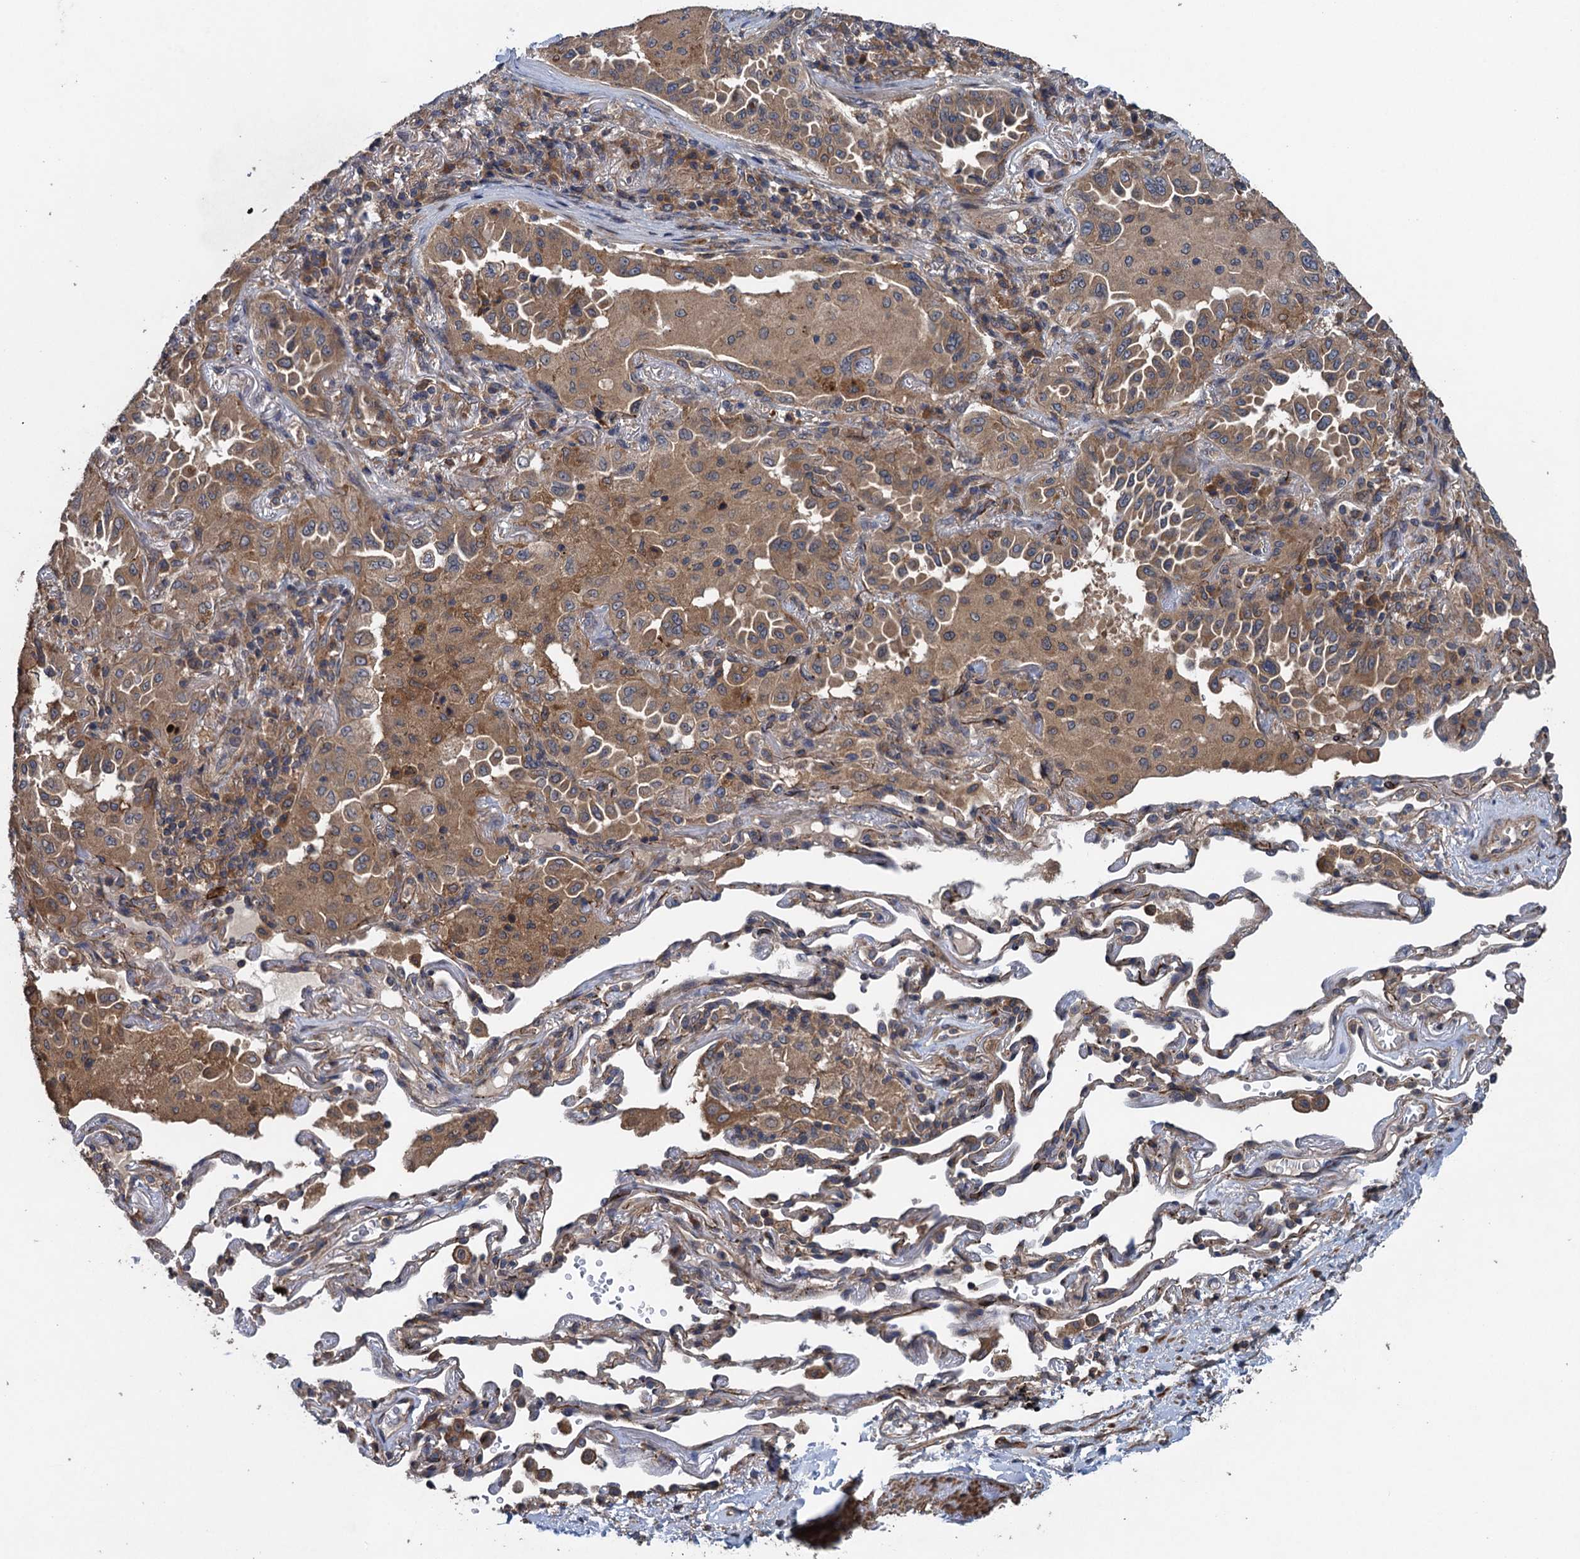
{"staining": {"intensity": "moderate", "quantity": ">75%", "location": "cytoplasmic/membranous"}, "tissue": "lung cancer", "cell_type": "Tumor cells", "image_type": "cancer", "snomed": [{"axis": "morphology", "description": "Adenocarcinoma, NOS"}, {"axis": "topography", "description": "Lung"}], "caption": "This micrograph exhibits lung cancer (adenocarcinoma) stained with immunohistochemistry to label a protein in brown. The cytoplasmic/membranous of tumor cells show moderate positivity for the protein. Nuclei are counter-stained blue.", "gene": "CNTN5", "patient": {"sex": "female", "age": 69}}